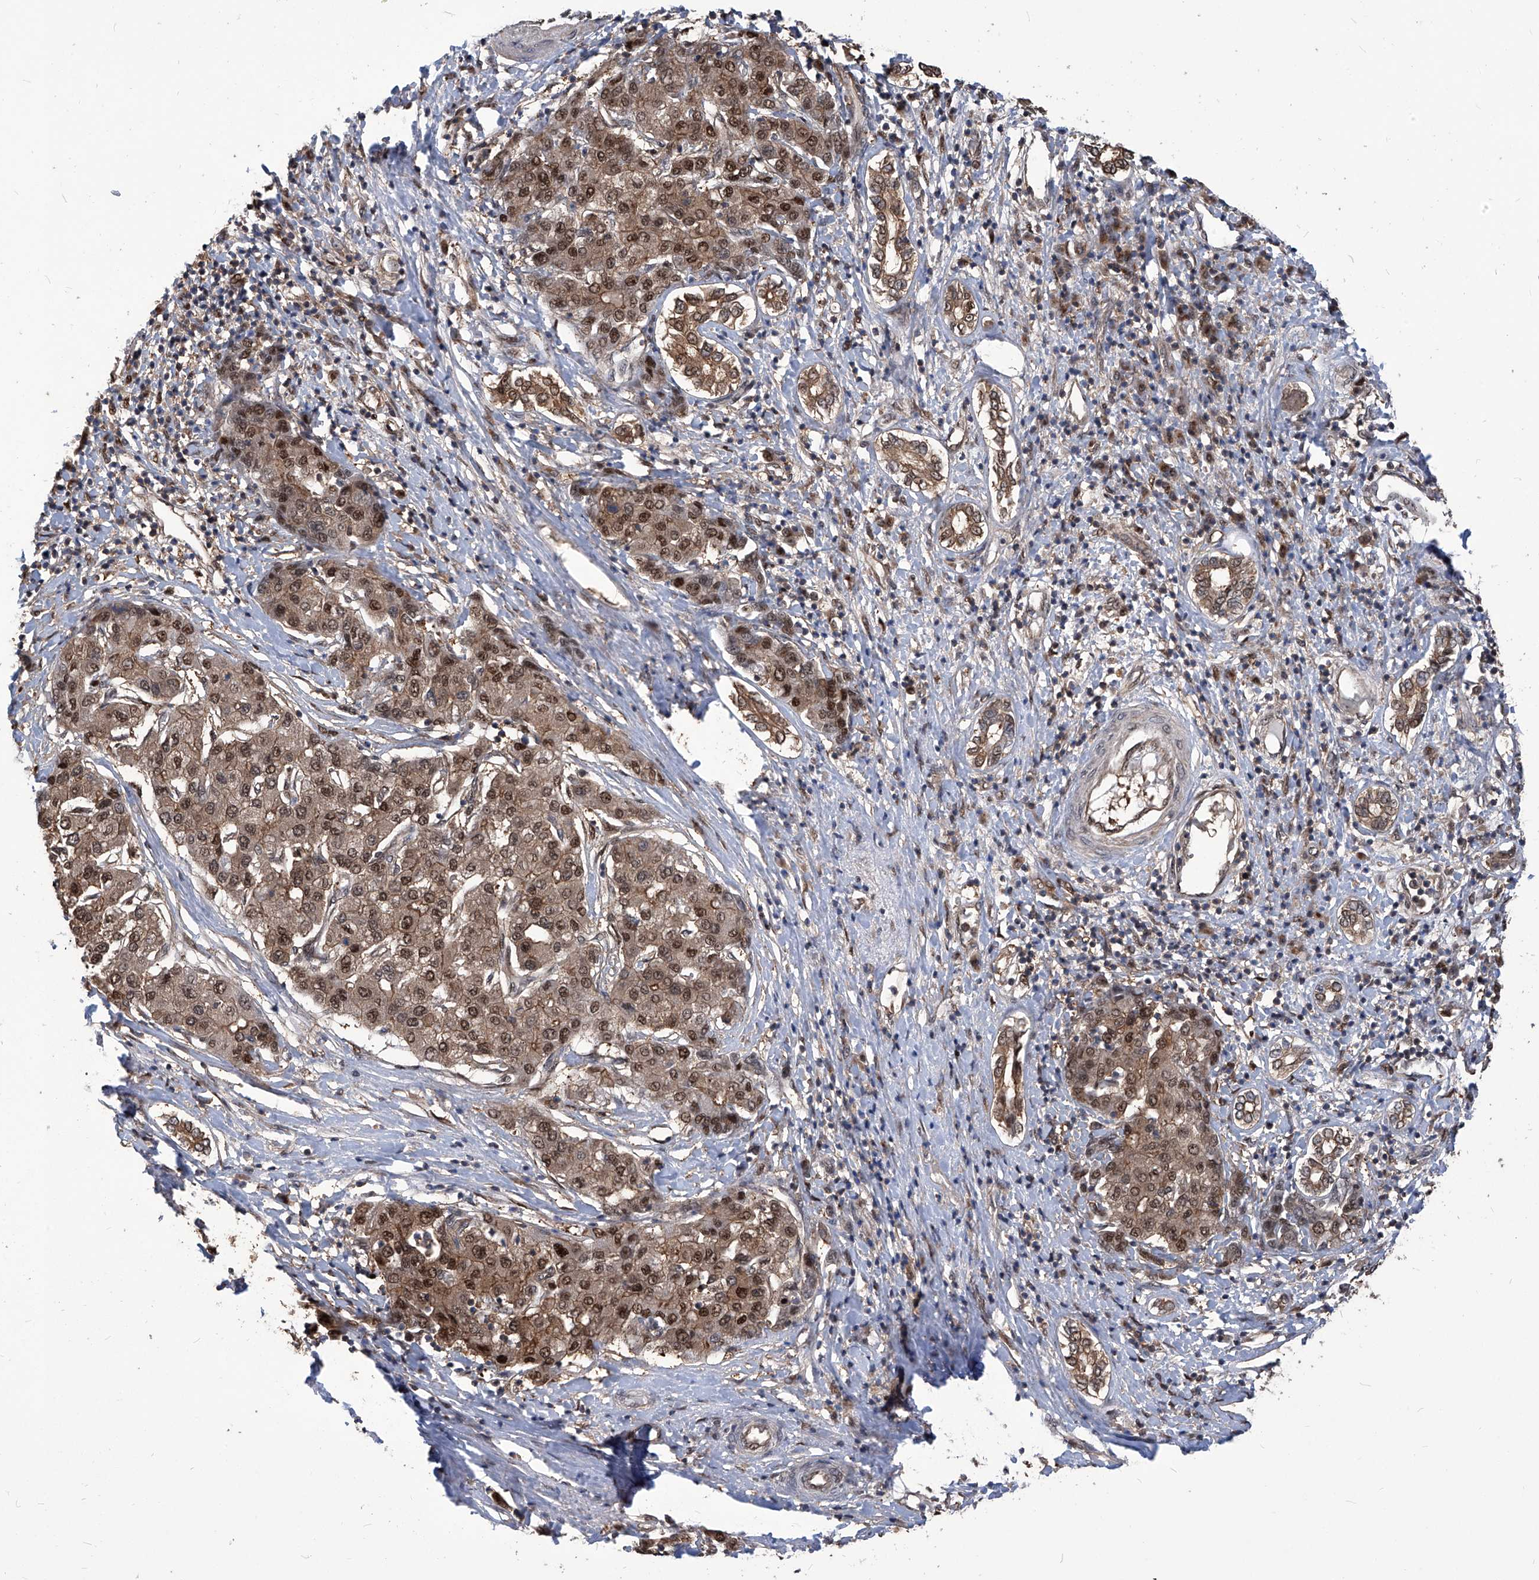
{"staining": {"intensity": "strong", "quantity": ">75%", "location": "cytoplasmic/membranous,nuclear"}, "tissue": "liver cancer", "cell_type": "Tumor cells", "image_type": "cancer", "snomed": [{"axis": "morphology", "description": "Carcinoma, Hepatocellular, NOS"}, {"axis": "topography", "description": "Liver"}], "caption": "Protein expression analysis of human liver cancer (hepatocellular carcinoma) reveals strong cytoplasmic/membranous and nuclear positivity in about >75% of tumor cells. (DAB = brown stain, brightfield microscopy at high magnification).", "gene": "PSMB1", "patient": {"sex": "male", "age": 65}}